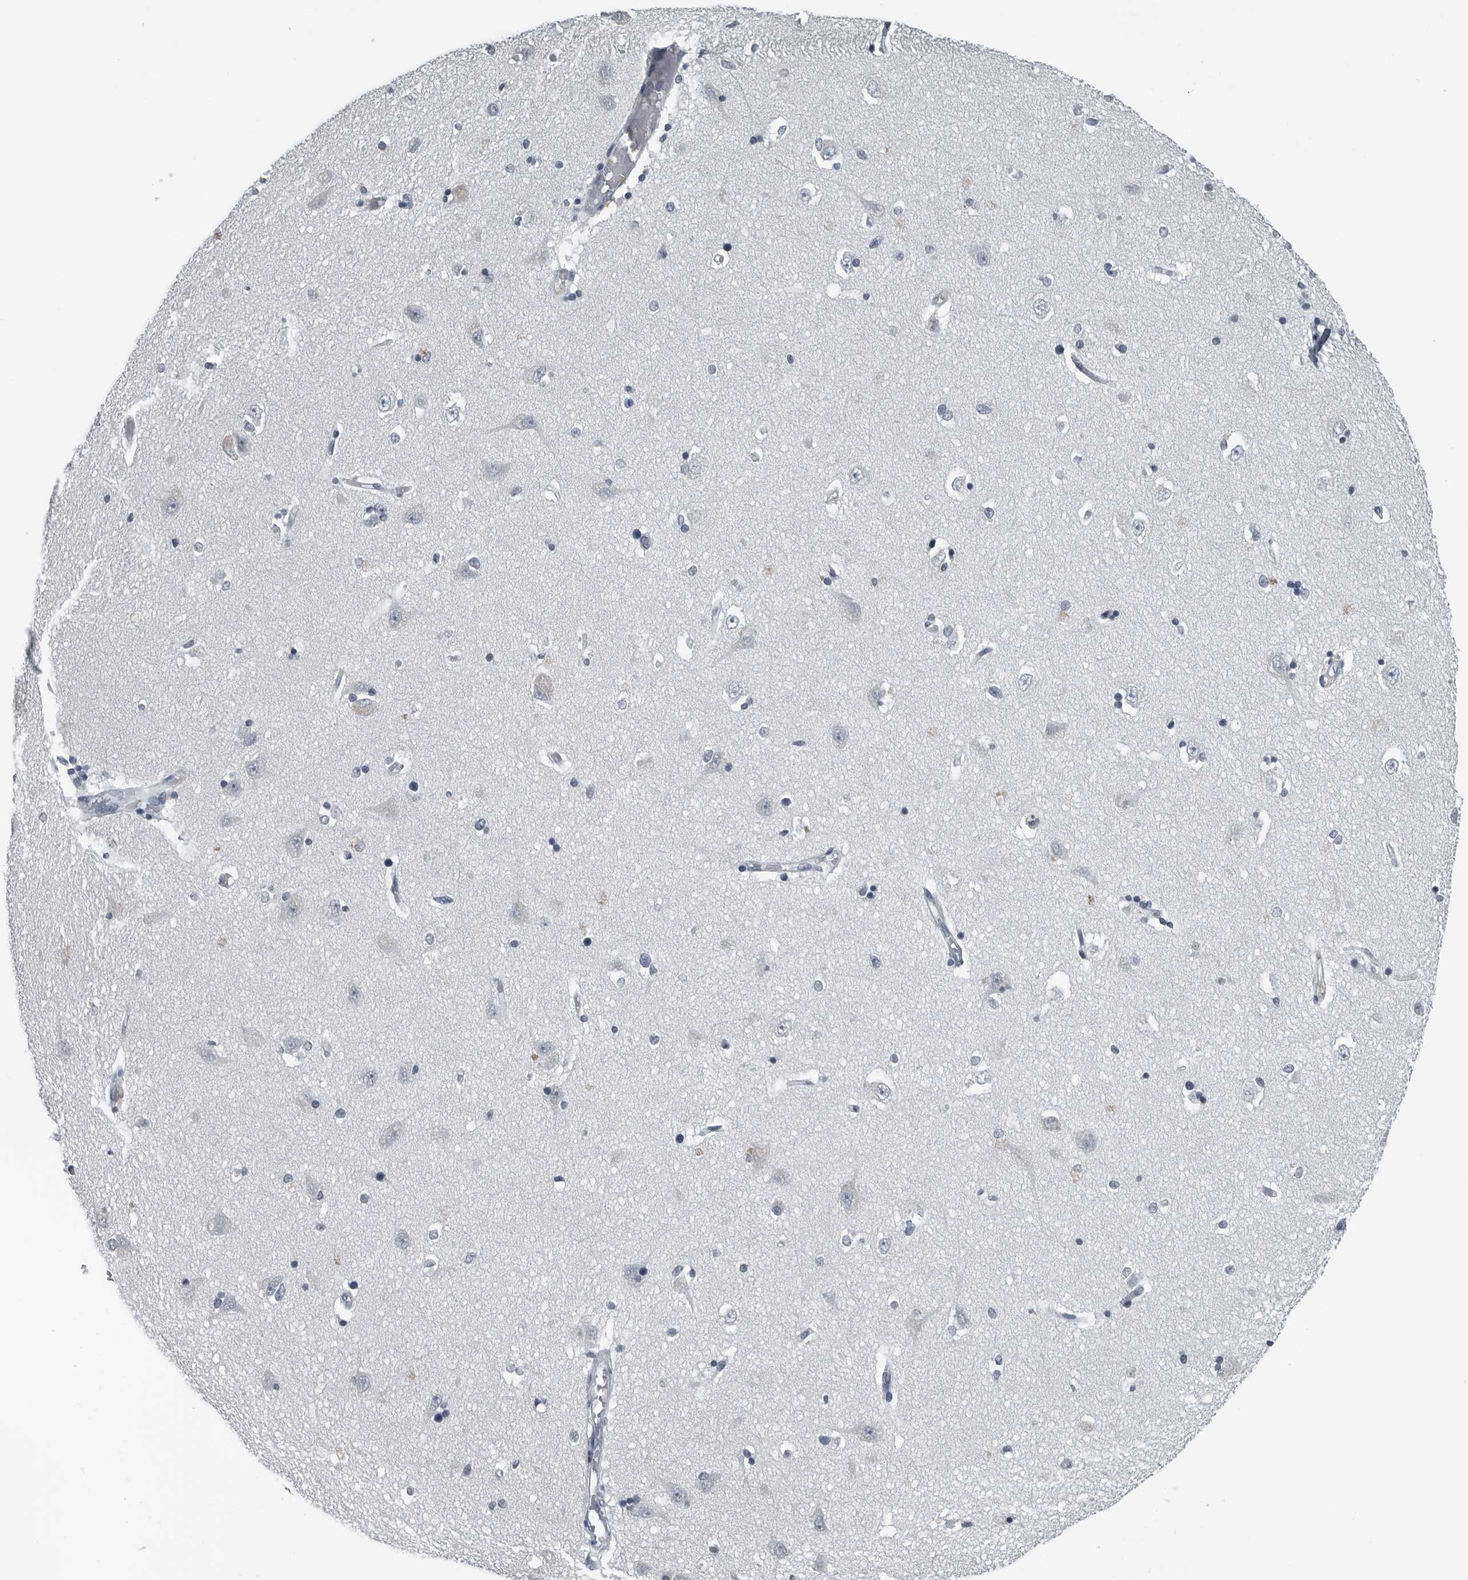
{"staining": {"intensity": "negative", "quantity": "none", "location": "none"}, "tissue": "hippocampus", "cell_type": "Glial cells", "image_type": "normal", "snomed": [{"axis": "morphology", "description": "Normal tissue, NOS"}, {"axis": "topography", "description": "Hippocampus"}], "caption": "An immunohistochemistry (IHC) micrograph of normal hippocampus is shown. There is no staining in glial cells of hippocampus. (IHC, brightfield microscopy, high magnification).", "gene": "SPINK1", "patient": {"sex": "male", "age": 45}}